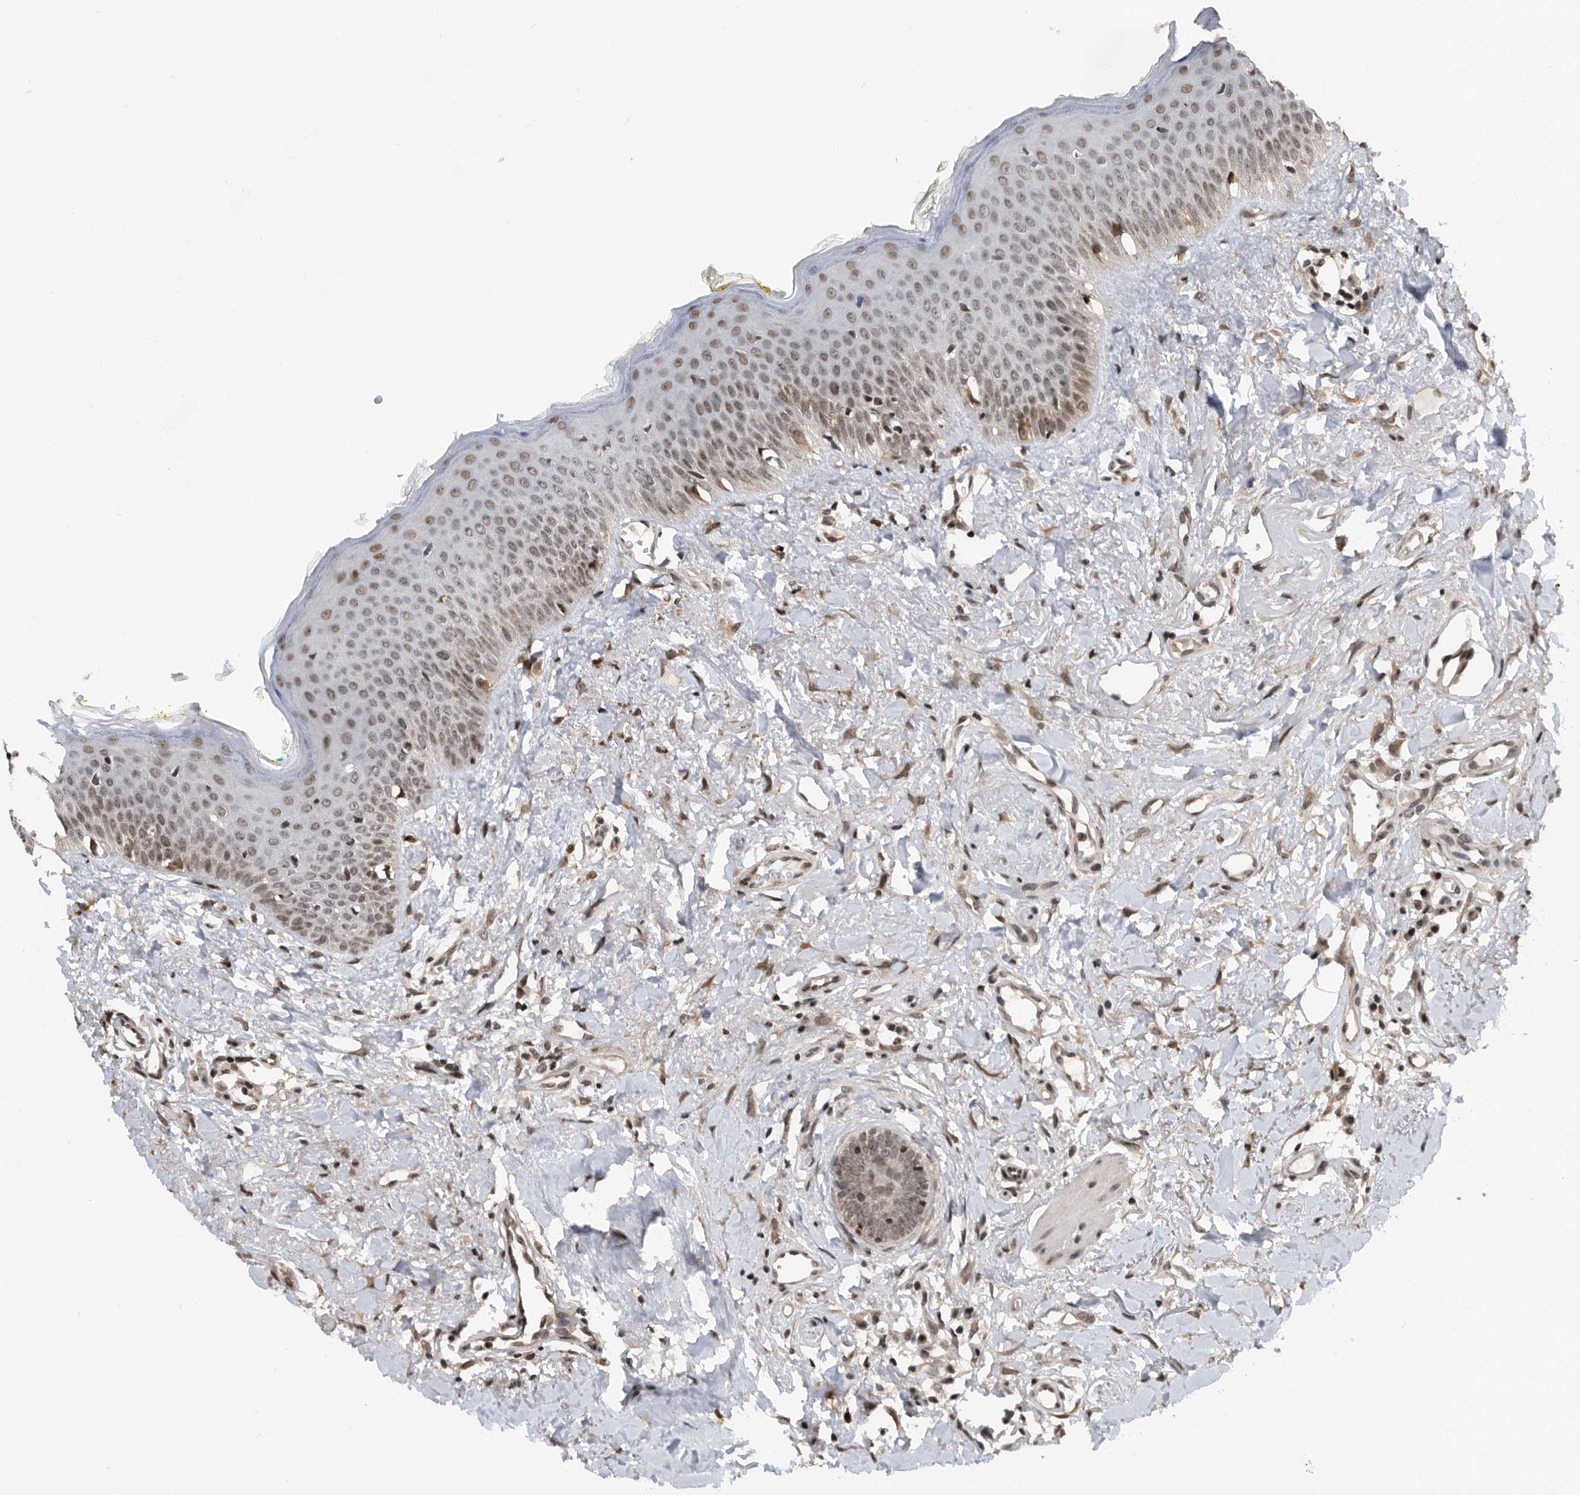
{"staining": {"intensity": "strong", "quantity": "25%-75%", "location": "nuclear"}, "tissue": "oral mucosa", "cell_type": "Squamous epithelial cells", "image_type": "normal", "snomed": [{"axis": "morphology", "description": "Normal tissue, NOS"}, {"axis": "topography", "description": "Oral tissue"}], "caption": "Oral mucosa stained with IHC reveals strong nuclear staining in about 25%-75% of squamous epithelial cells. Immunohistochemistry stains the protein of interest in brown and the nuclei are stained blue.", "gene": "SNRNP48", "patient": {"sex": "female", "age": 70}}